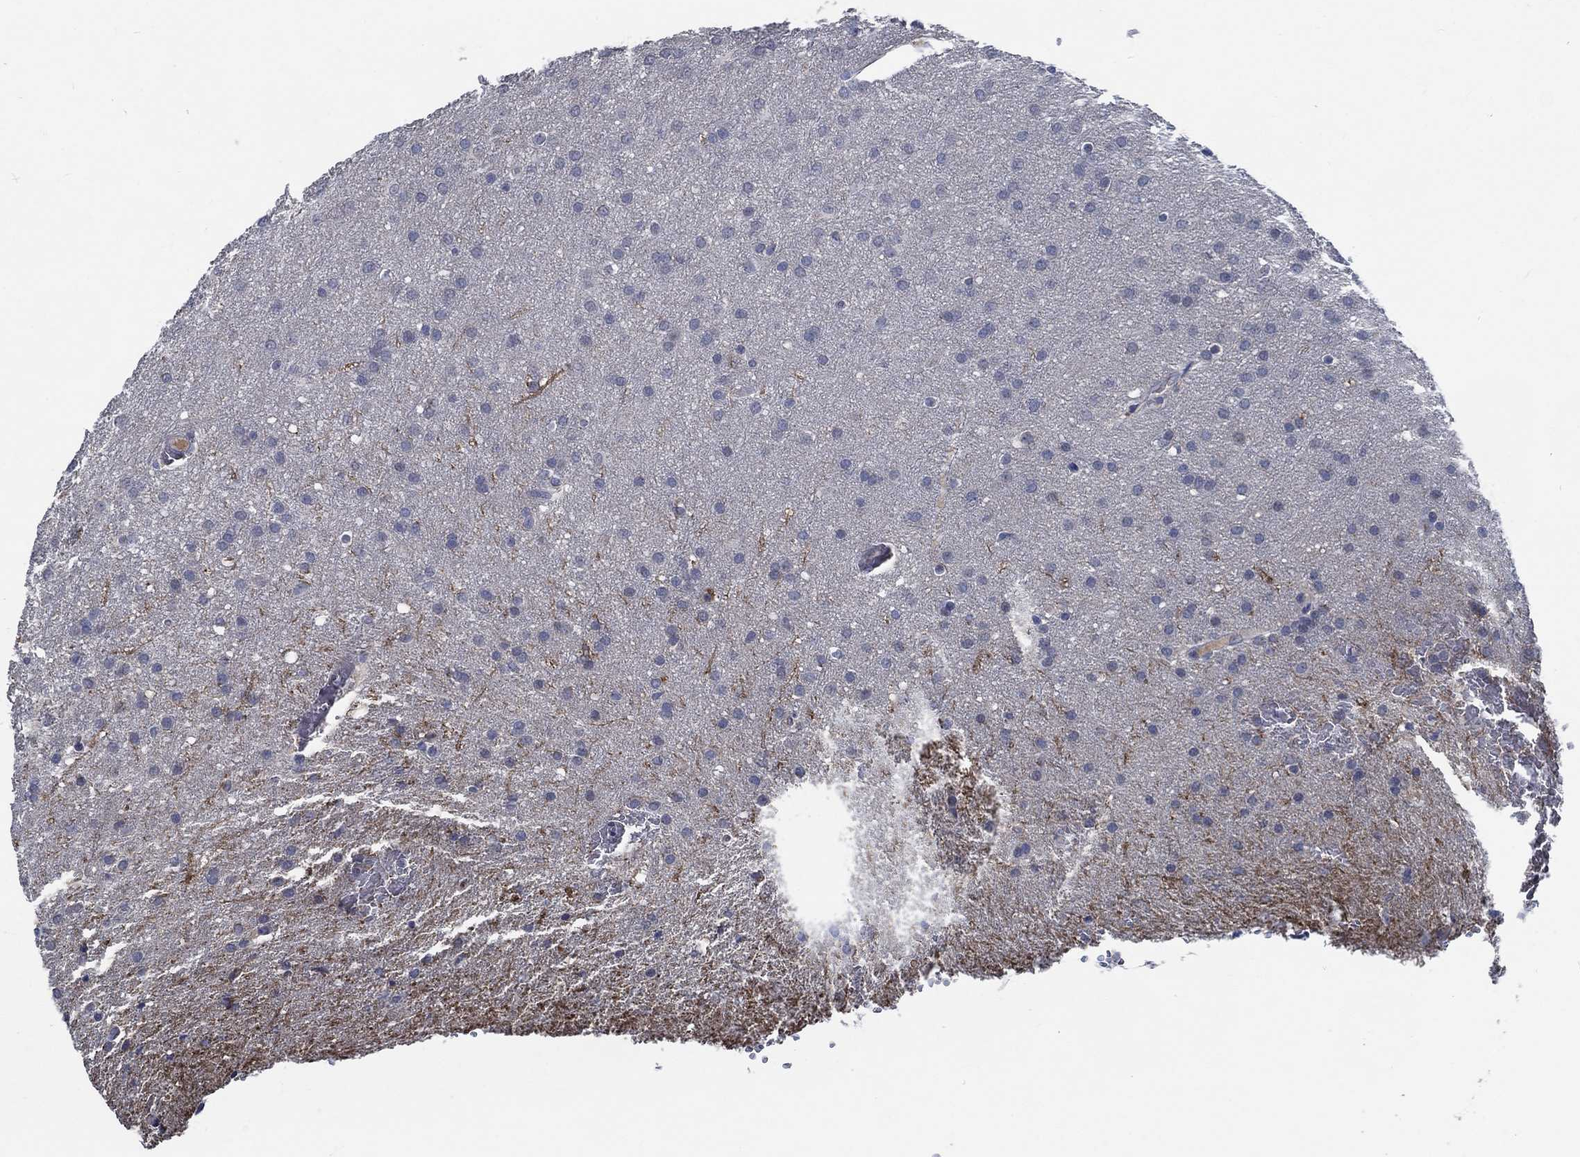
{"staining": {"intensity": "negative", "quantity": "none", "location": "none"}, "tissue": "glioma", "cell_type": "Tumor cells", "image_type": "cancer", "snomed": [{"axis": "morphology", "description": "Glioma, malignant, Low grade"}, {"axis": "topography", "description": "Brain"}], "caption": "IHC of glioma demonstrates no positivity in tumor cells.", "gene": "OBSCN", "patient": {"sex": "female", "age": 32}}